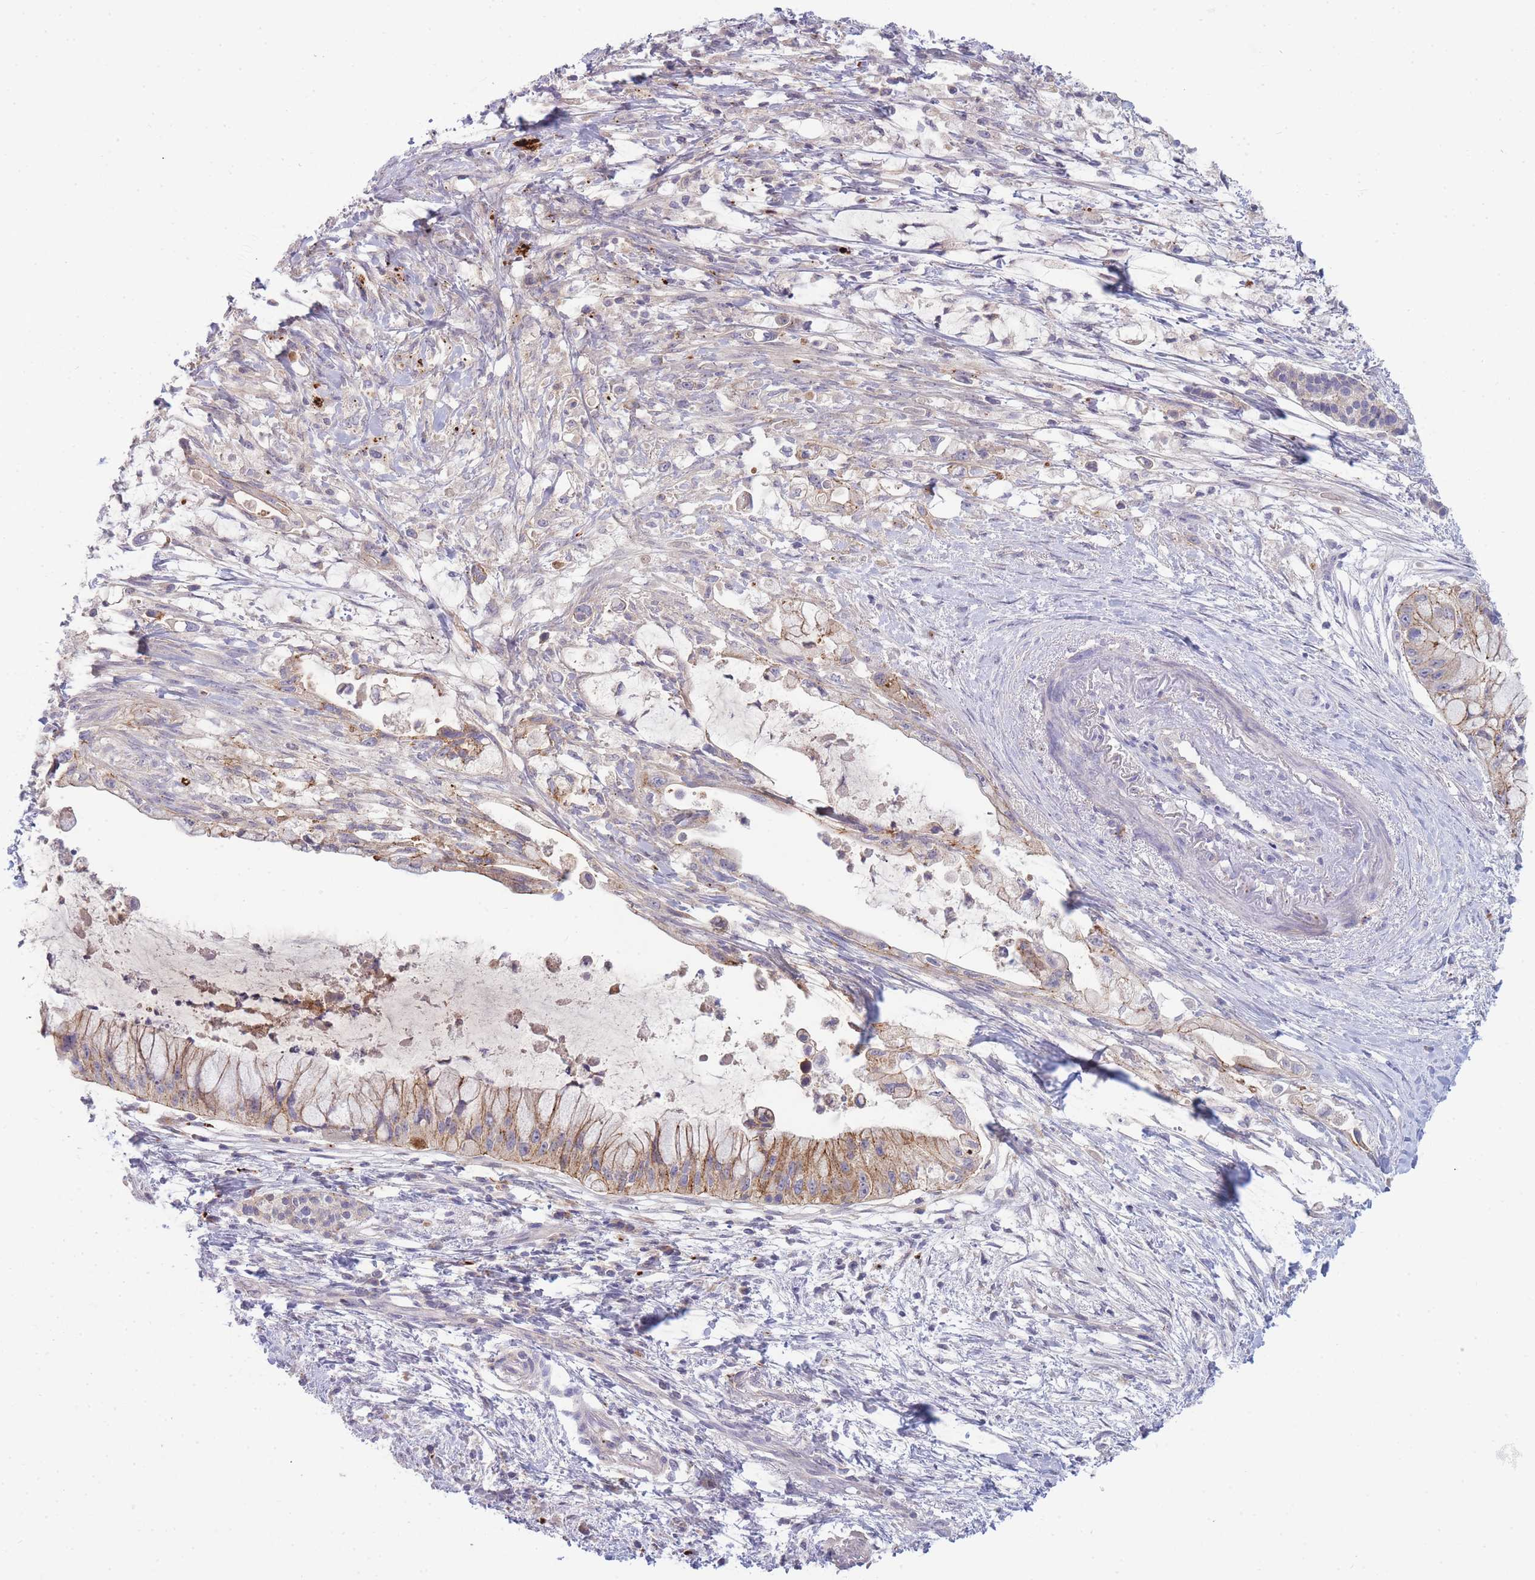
{"staining": {"intensity": "moderate", "quantity": ">75%", "location": "cytoplasmic/membranous"}, "tissue": "pancreatic cancer", "cell_type": "Tumor cells", "image_type": "cancer", "snomed": [{"axis": "morphology", "description": "Adenocarcinoma, NOS"}, {"axis": "topography", "description": "Pancreas"}], "caption": "Pancreatic cancer stained for a protein (brown) exhibits moderate cytoplasmic/membranous positive expression in approximately >75% of tumor cells.", "gene": "TRIM61", "patient": {"sex": "male", "age": 48}}